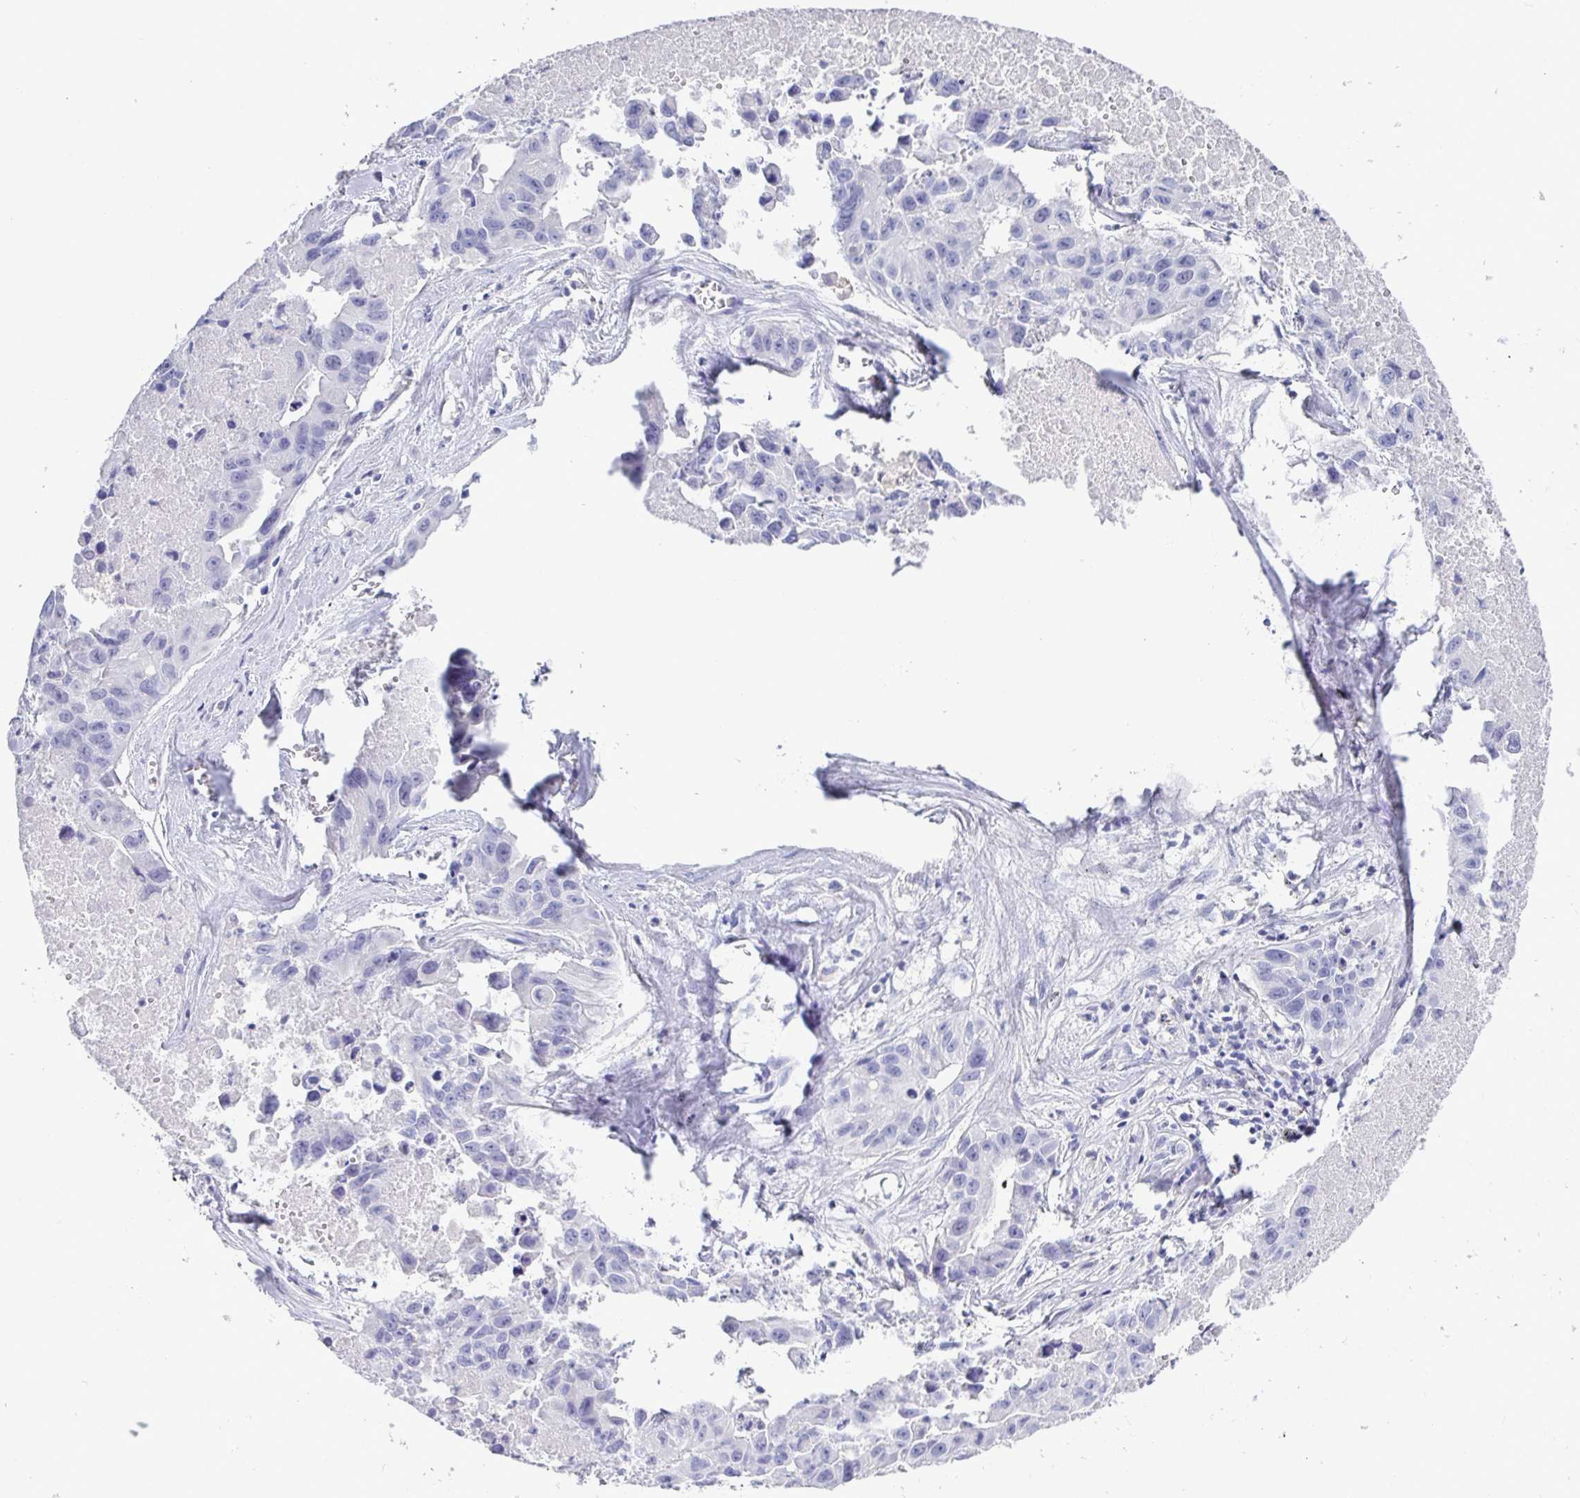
{"staining": {"intensity": "negative", "quantity": "none", "location": "none"}, "tissue": "lung cancer", "cell_type": "Tumor cells", "image_type": "cancer", "snomed": [{"axis": "morphology", "description": "Adenocarcinoma, NOS"}, {"axis": "topography", "description": "Lymph node"}, {"axis": "topography", "description": "Lung"}], "caption": "DAB (3,3'-diaminobenzidine) immunohistochemical staining of human lung cancer (adenocarcinoma) demonstrates no significant staining in tumor cells.", "gene": "TMEM241", "patient": {"sex": "male", "age": 64}}